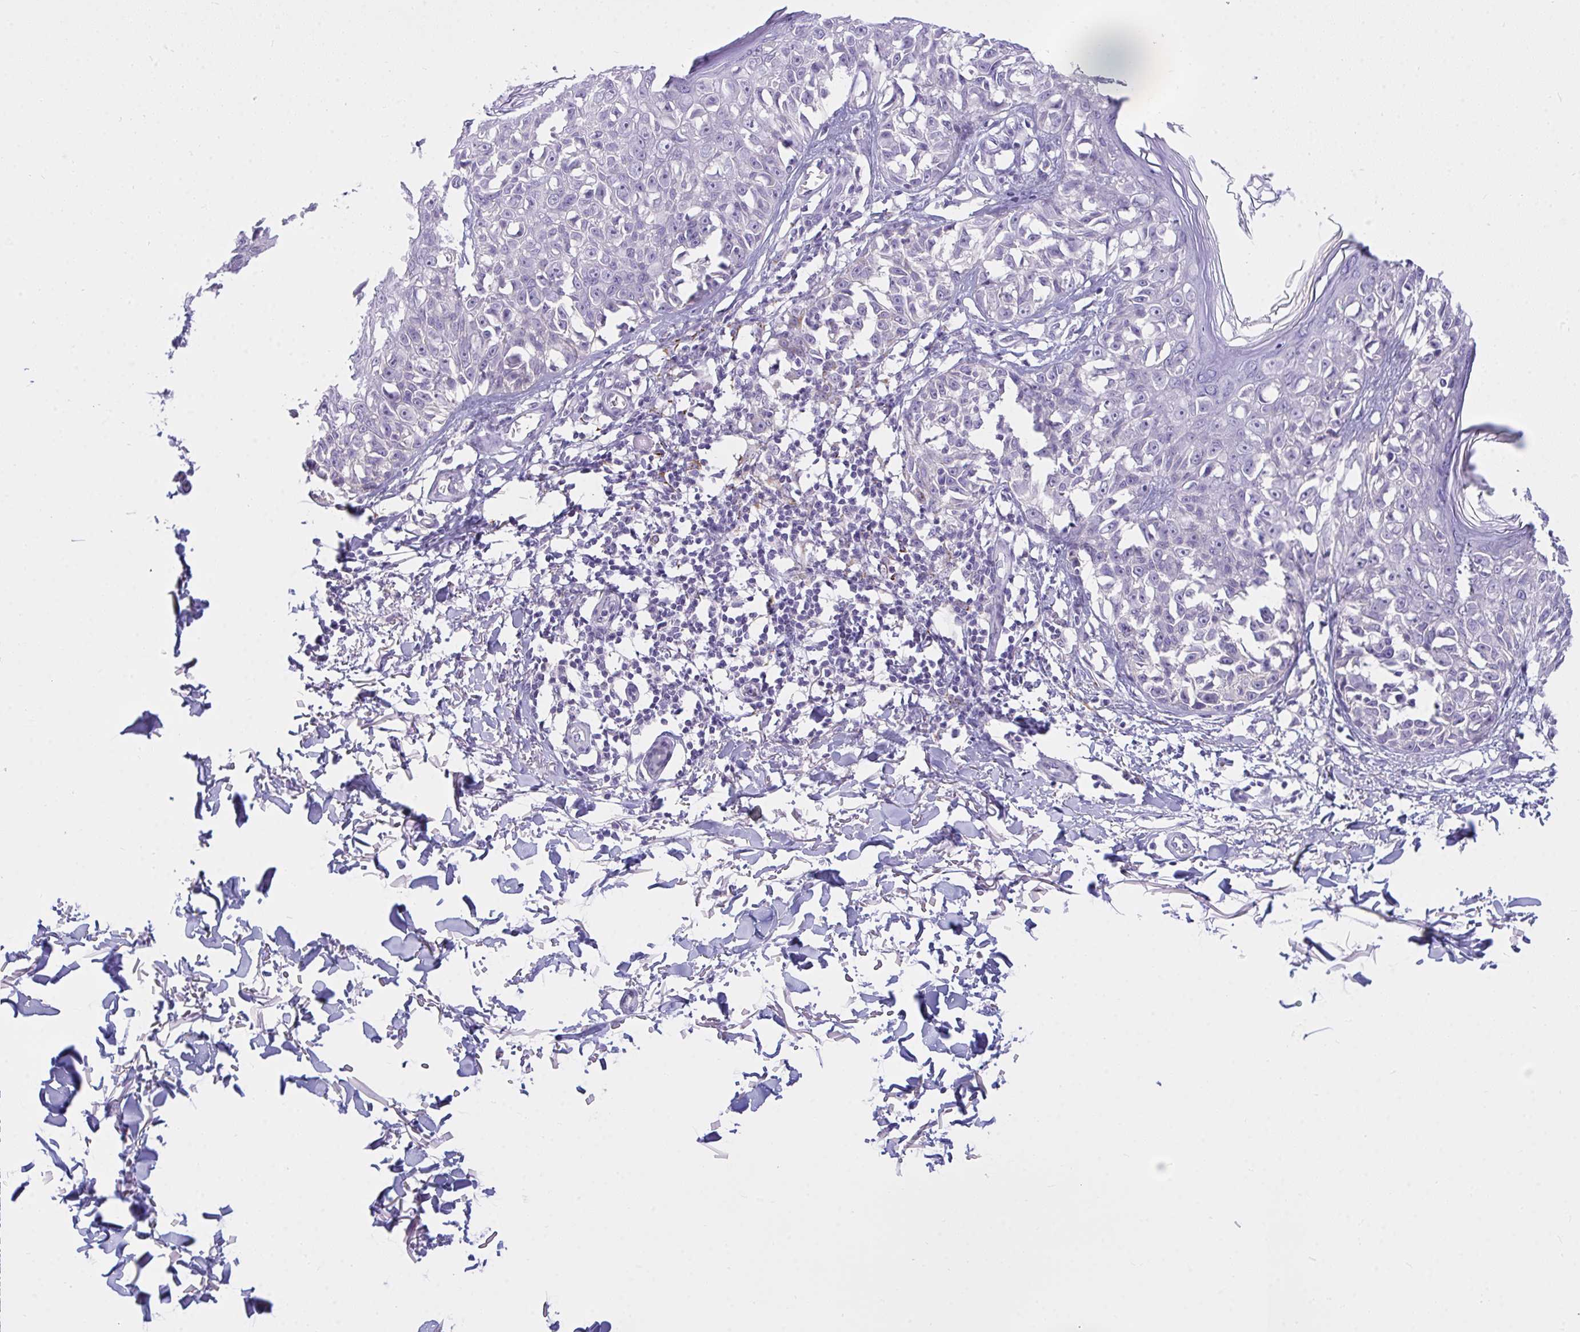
{"staining": {"intensity": "negative", "quantity": "none", "location": "none"}, "tissue": "melanoma", "cell_type": "Tumor cells", "image_type": "cancer", "snomed": [{"axis": "morphology", "description": "Malignant melanoma, NOS"}, {"axis": "topography", "description": "Skin"}], "caption": "Immunohistochemistry of melanoma exhibits no staining in tumor cells.", "gene": "SEMA6B", "patient": {"sex": "male", "age": 73}}